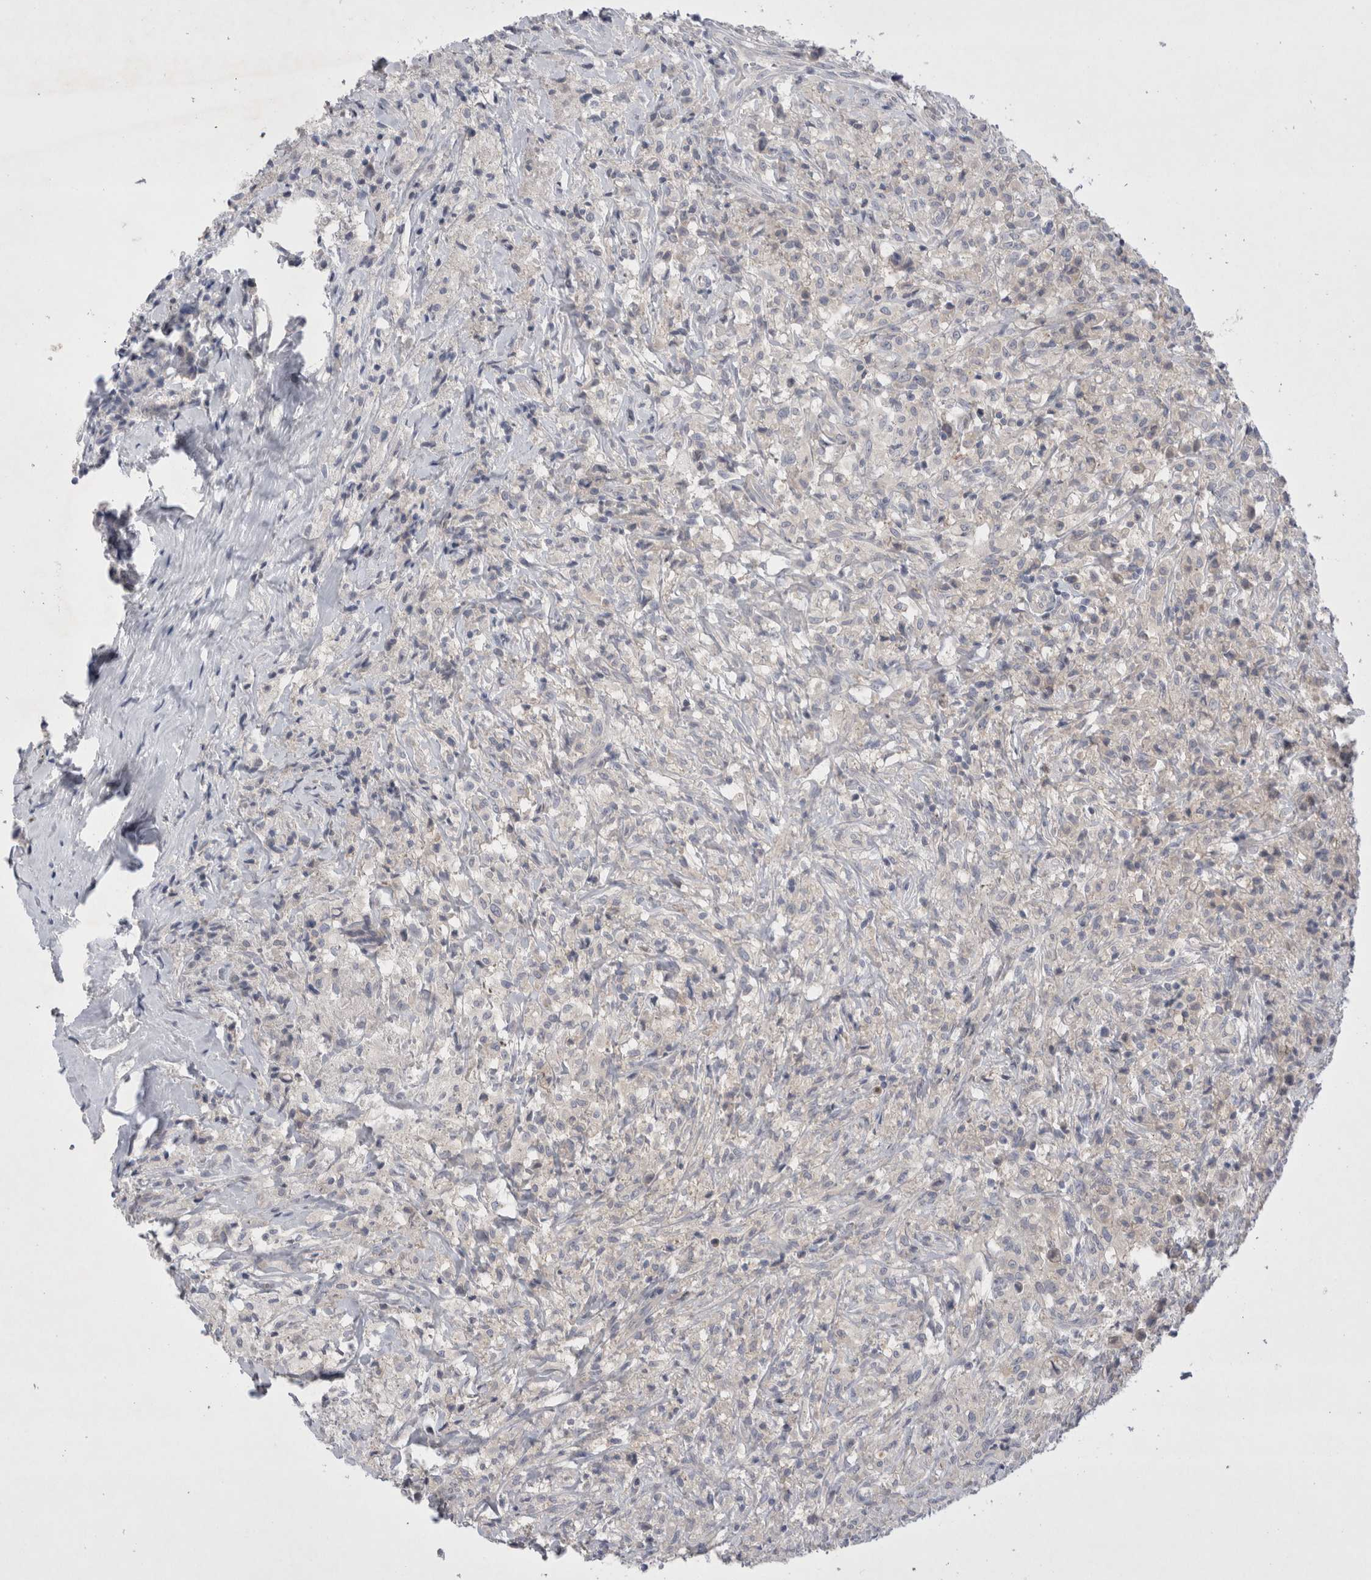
{"staining": {"intensity": "negative", "quantity": "none", "location": "none"}, "tissue": "testis cancer", "cell_type": "Tumor cells", "image_type": "cancer", "snomed": [{"axis": "morphology", "description": "Carcinoma, Embryonal, NOS"}, {"axis": "topography", "description": "Testis"}], "caption": "High magnification brightfield microscopy of testis cancer stained with DAB (3,3'-diaminobenzidine) (brown) and counterstained with hematoxylin (blue): tumor cells show no significant expression. The staining is performed using DAB (3,3'-diaminobenzidine) brown chromogen with nuclei counter-stained in using hematoxylin.", "gene": "RBM12B", "patient": {"sex": "male", "age": 2}}